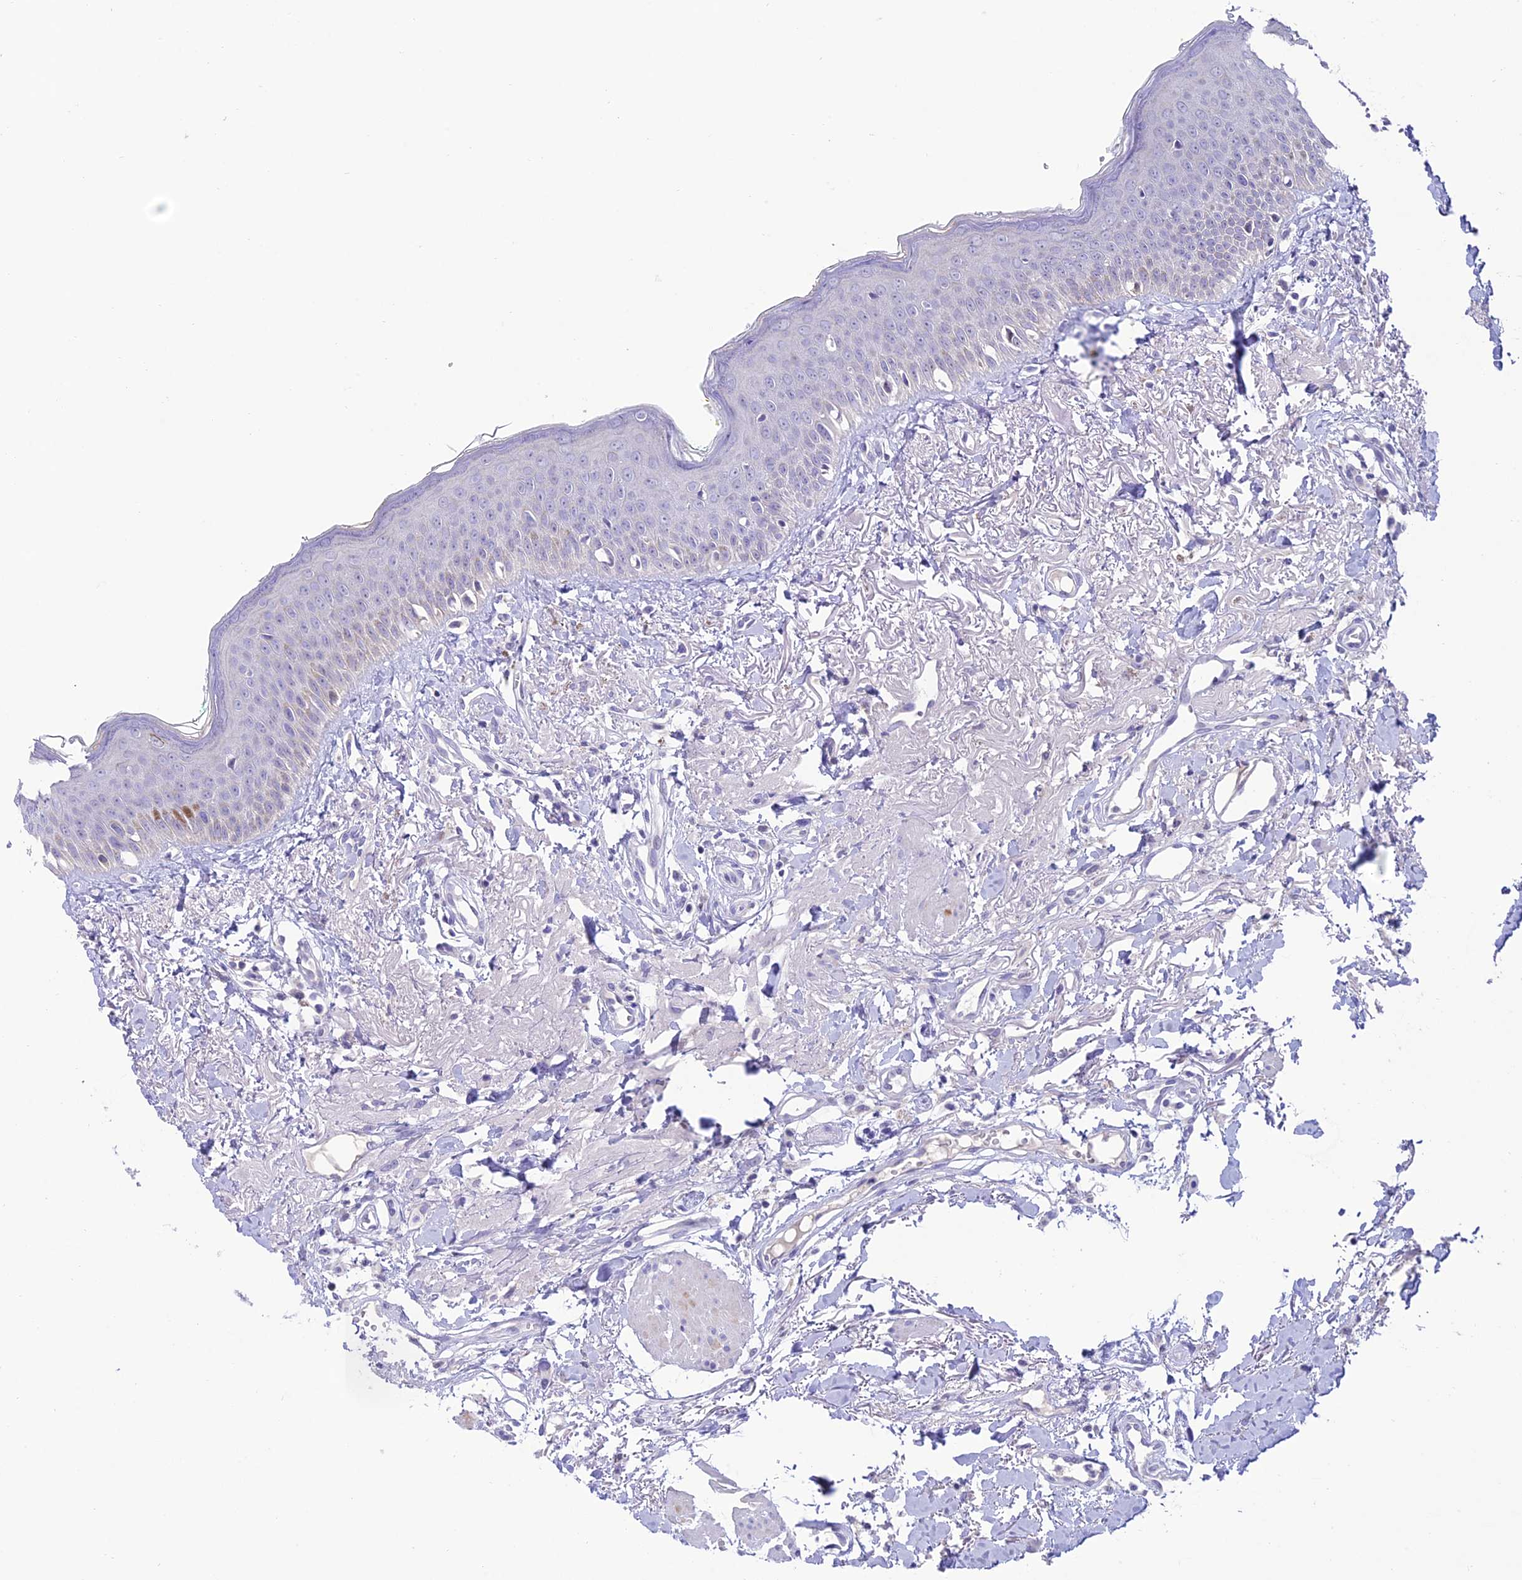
{"staining": {"intensity": "weak", "quantity": "<25%", "location": "nuclear"}, "tissue": "oral mucosa", "cell_type": "Squamous epithelial cells", "image_type": "normal", "snomed": [{"axis": "morphology", "description": "Normal tissue, NOS"}, {"axis": "topography", "description": "Oral tissue"}], "caption": "Immunohistochemistry photomicrograph of unremarkable oral mucosa stained for a protein (brown), which reveals no positivity in squamous epithelial cells.", "gene": "SLC10A1", "patient": {"sex": "female", "age": 70}}